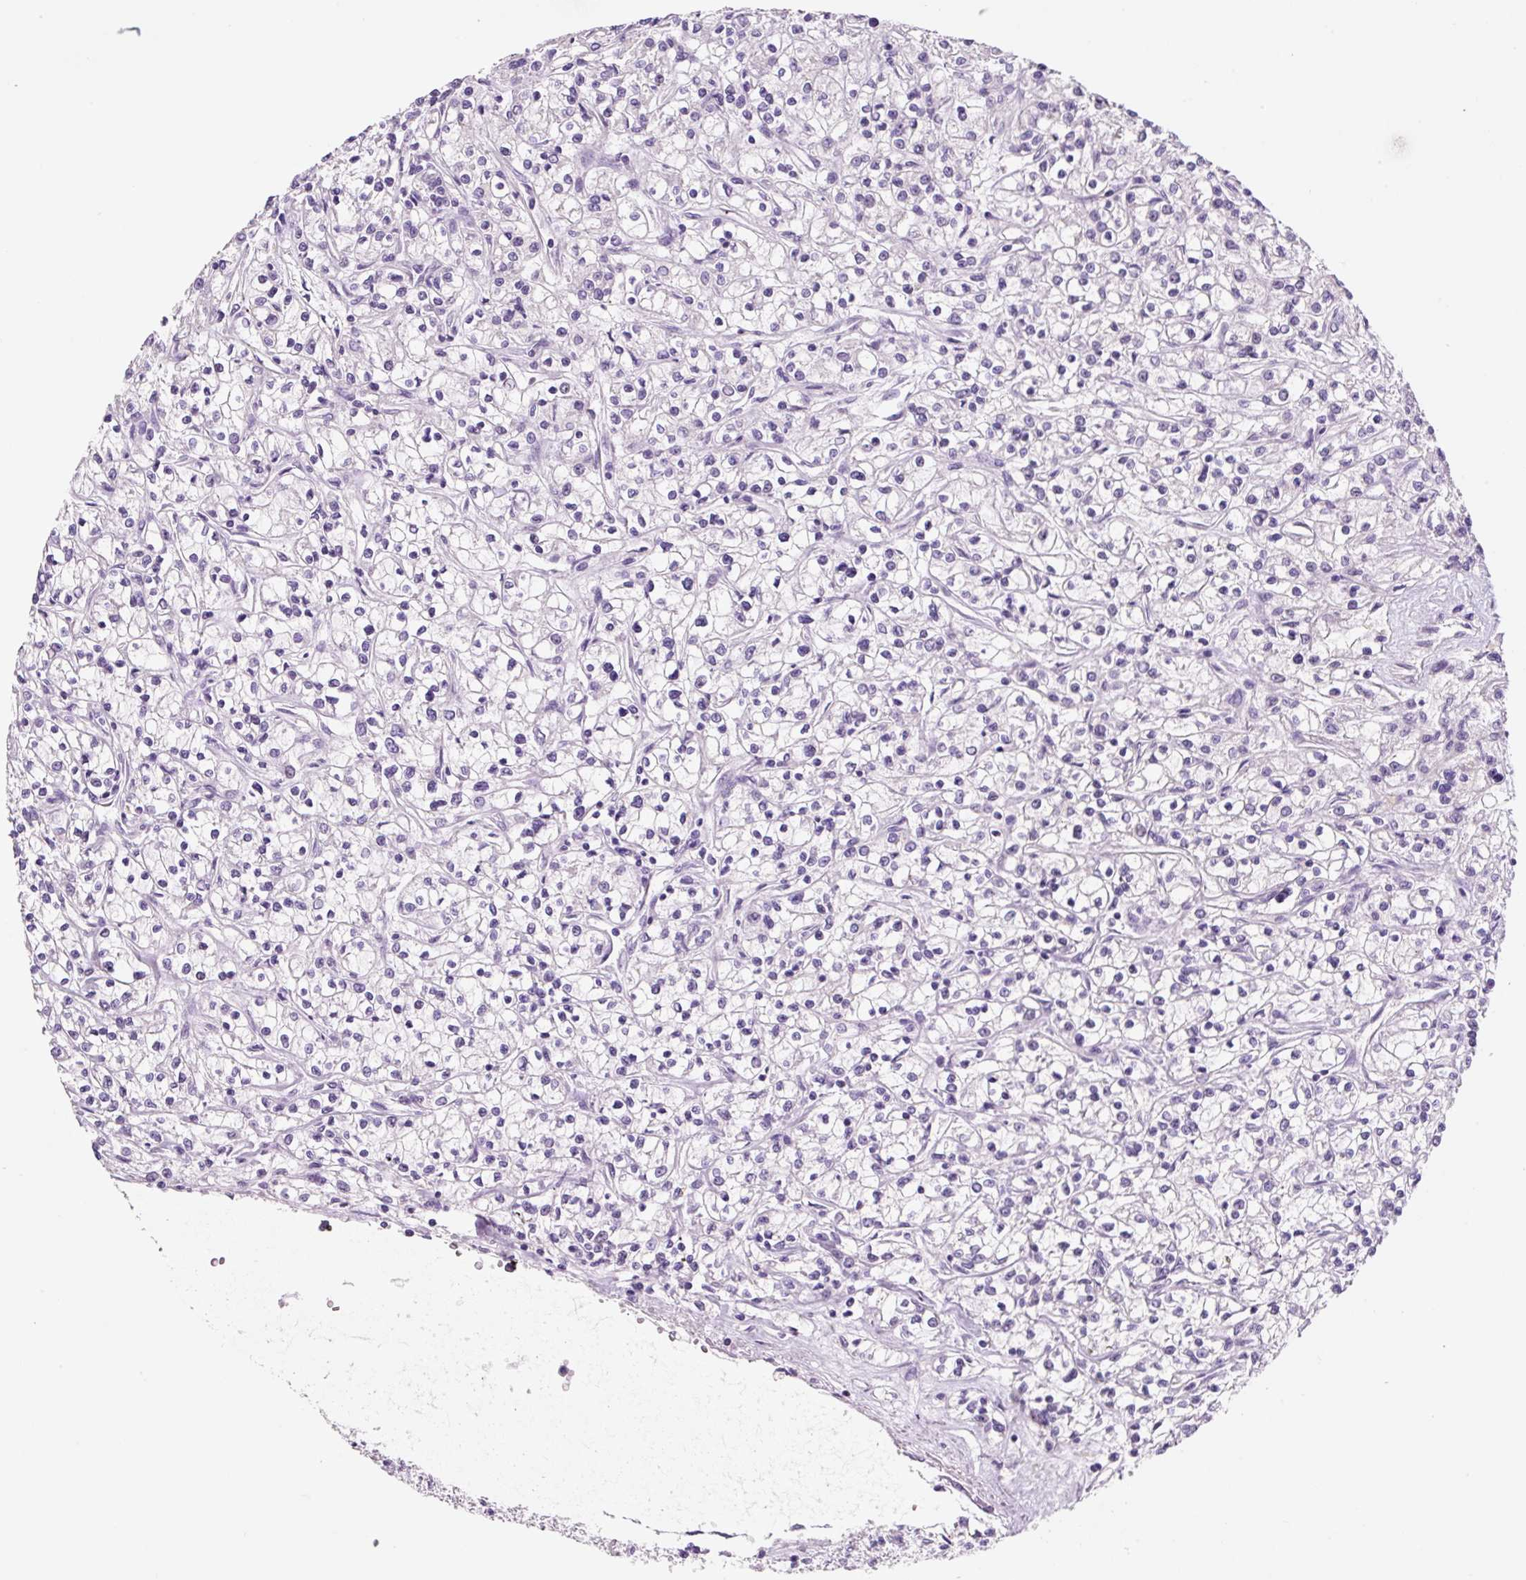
{"staining": {"intensity": "negative", "quantity": "none", "location": "none"}, "tissue": "renal cancer", "cell_type": "Tumor cells", "image_type": "cancer", "snomed": [{"axis": "morphology", "description": "Adenocarcinoma, NOS"}, {"axis": "topography", "description": "Kidney"}], "caption": "Micrograph shows no protein staining in tumor cells of renal cancer tissue.", "gene": "SYP", "patient": {"sex": "female", "age": 59}}